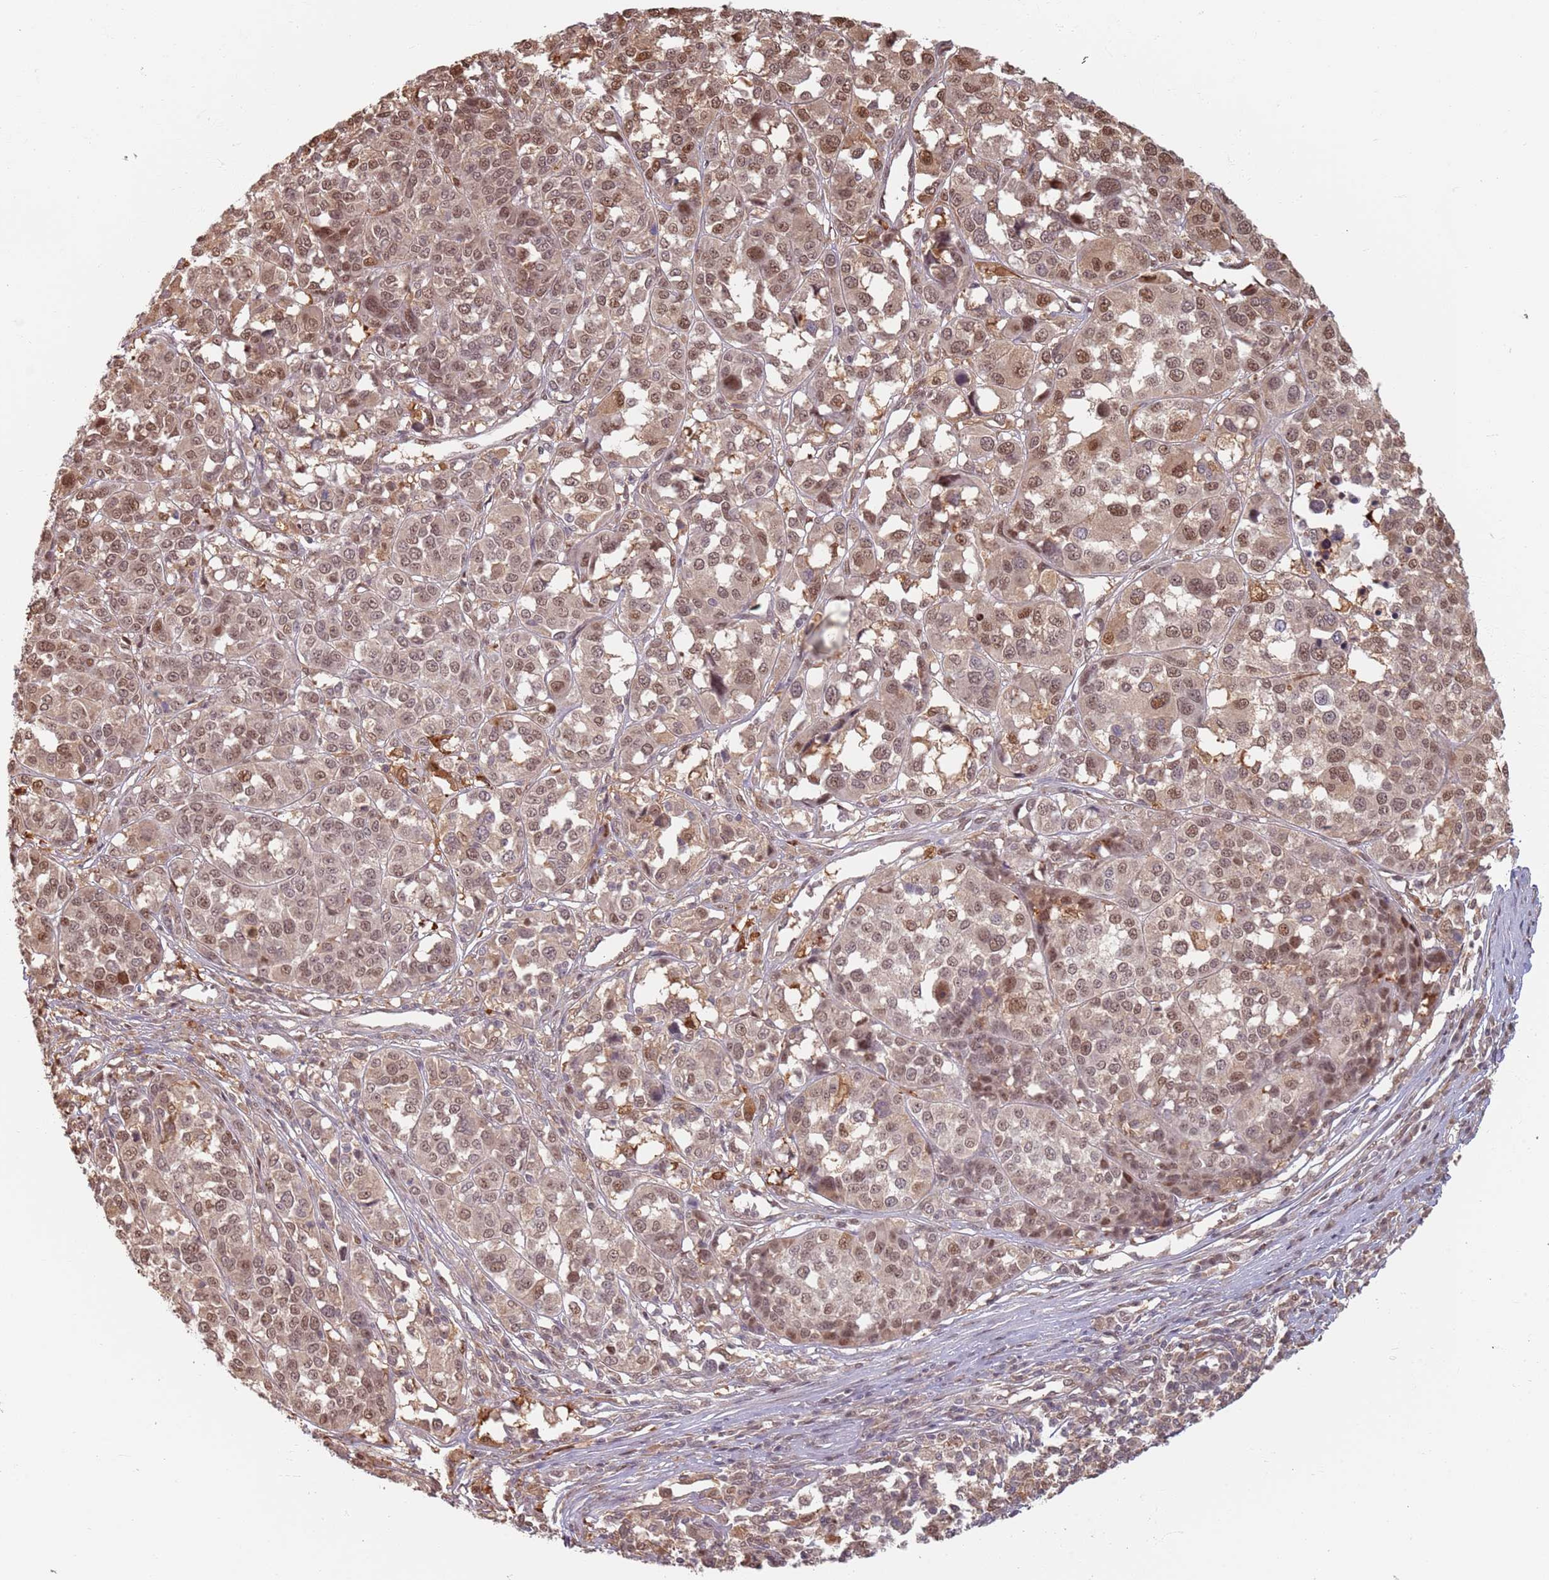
{"staining": {"intensity": "moderate", "quantity": ">75%", "location": "cytoplasmic/membranous,nuclear"}, "tissue": "melanoma", "cell_type": "Tumor cells", "image_type": "cancer", "snomed": [{"axis": "morphology", "description": "Malignant melanoma, Metastatic site"}, {"axis": "topography", "description": "Lymph node"}], "caption": "IHC micrograph of human melanoma stained for a protein (brown), which shows medium levels of moderate cytoplasmic/membranous and nuclear positivity in approximately >75% of tumor cells.", "gene": "PLSCR5", "patient": {"sex": "male", "age": 44}}